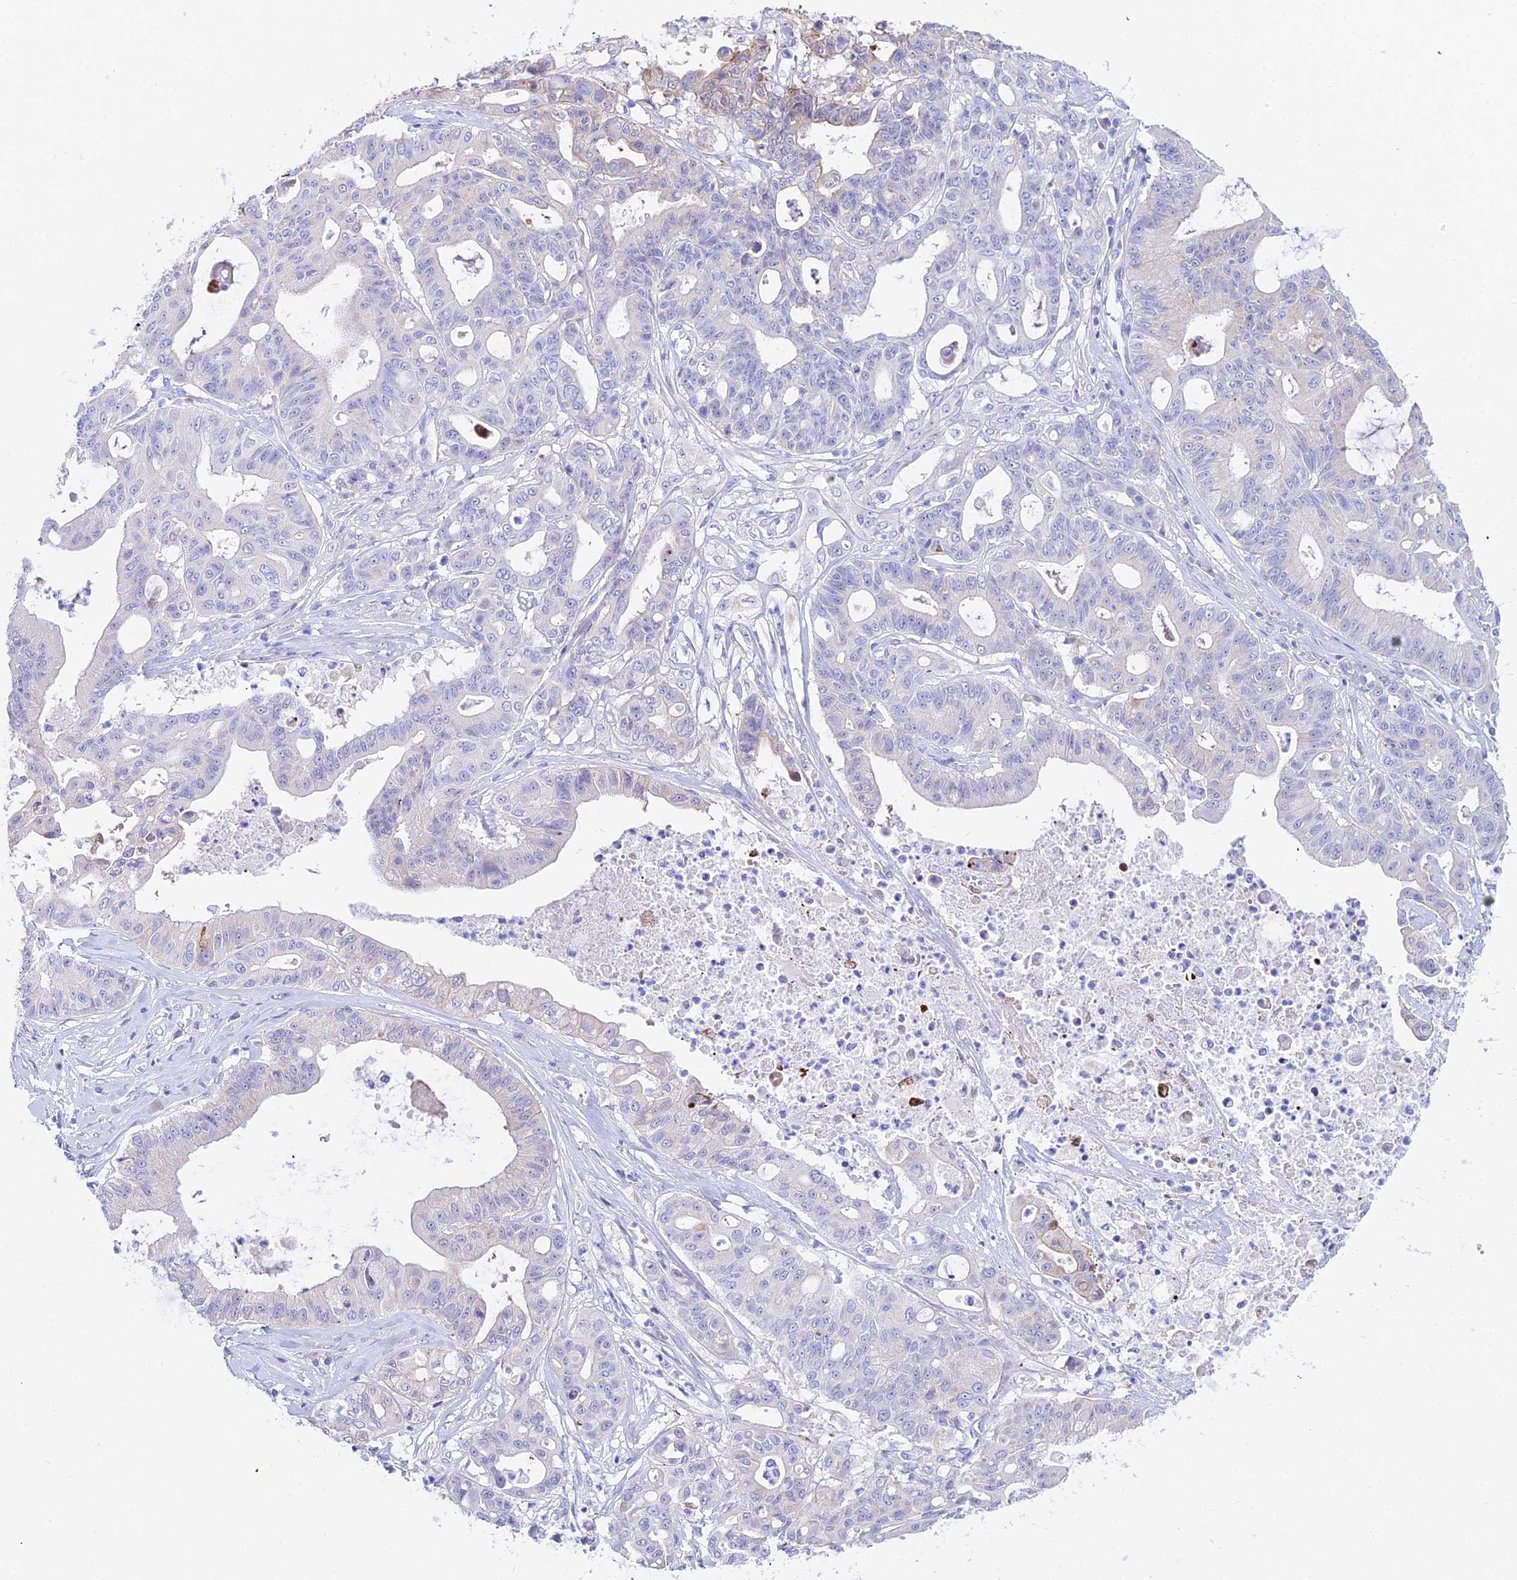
{"staining": {"intensity": "negative", "quantity": "none", "location": "none"}, "tissue": "ovarian cancer", "cell_type": "Tumor cells", "image_type": "cancer", "snomed": [{"axis": "morphology", "description": "Cystadenocarcinoma, mucinous, NOS"}, {"axis": "topography", "description": "Ovary"}], "caption": "Tumor cells show no significant staining in ovarian cancer (mucinous cystadenocarcinoma). (DAB (3,3'-diaminobenzidine) immunohistochemistry, high magnification).", "gene": "CEP41", "patient": {"sex": "female", "age": 70}}